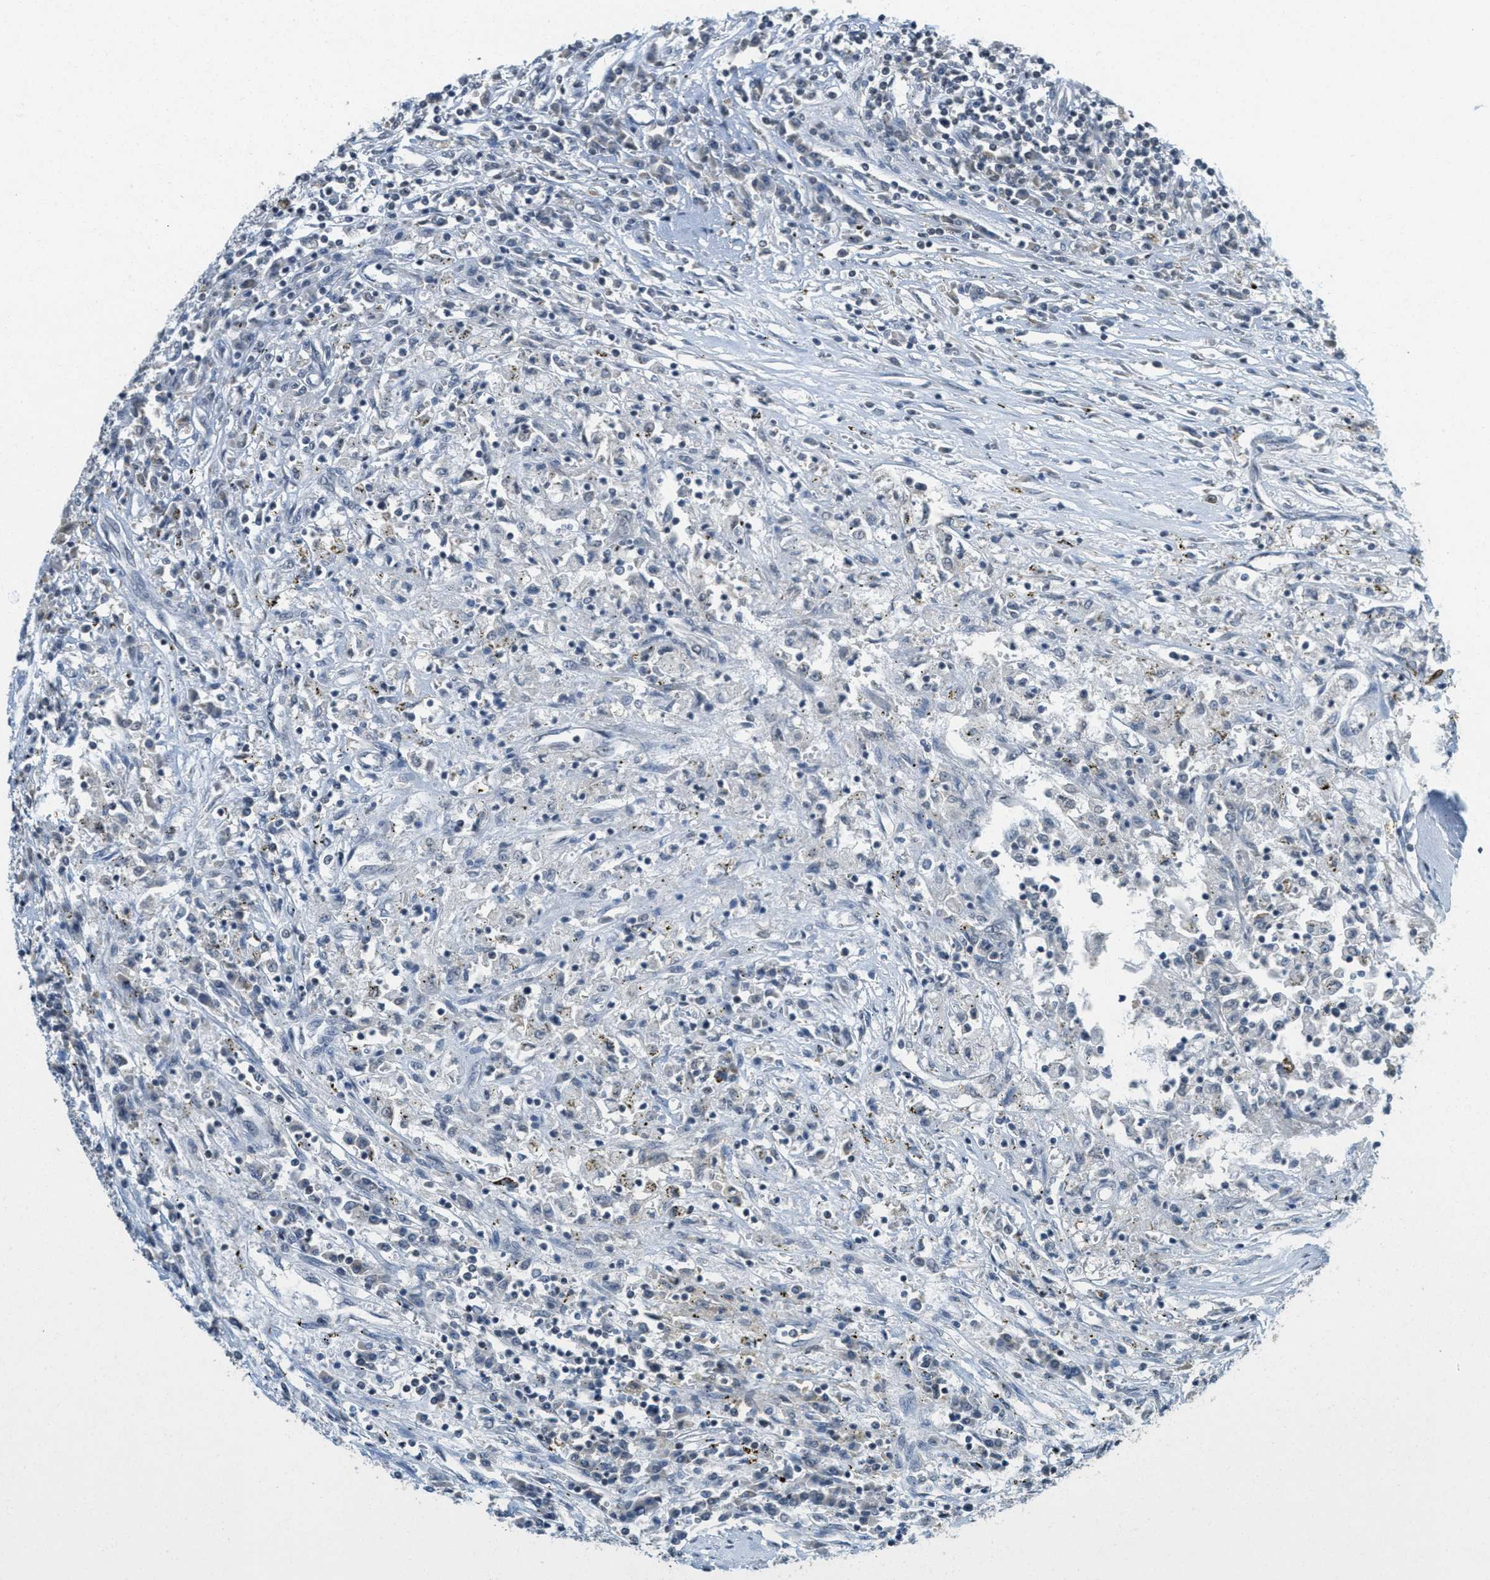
{"staining": {"intensity": "negative", "quantity": "none", "location": "none"}, "tissue": "renal cancer", "cell_type": "Tumor cells", "image_type": "cancer", "snomed": [{"axis": "morphology", "description": "Normal tissue, NOS"}, {"axis": "morphology", "description": "Adenocarcinoma, NOS"}, {"axis": "topography", "description": "Kidney"}], "caption": "Tumor cells are negative for protein expression in human adenocarcinoma (renal).", "gene": "DNAJB1", "patient": {"sex": "male", "age": 71}}